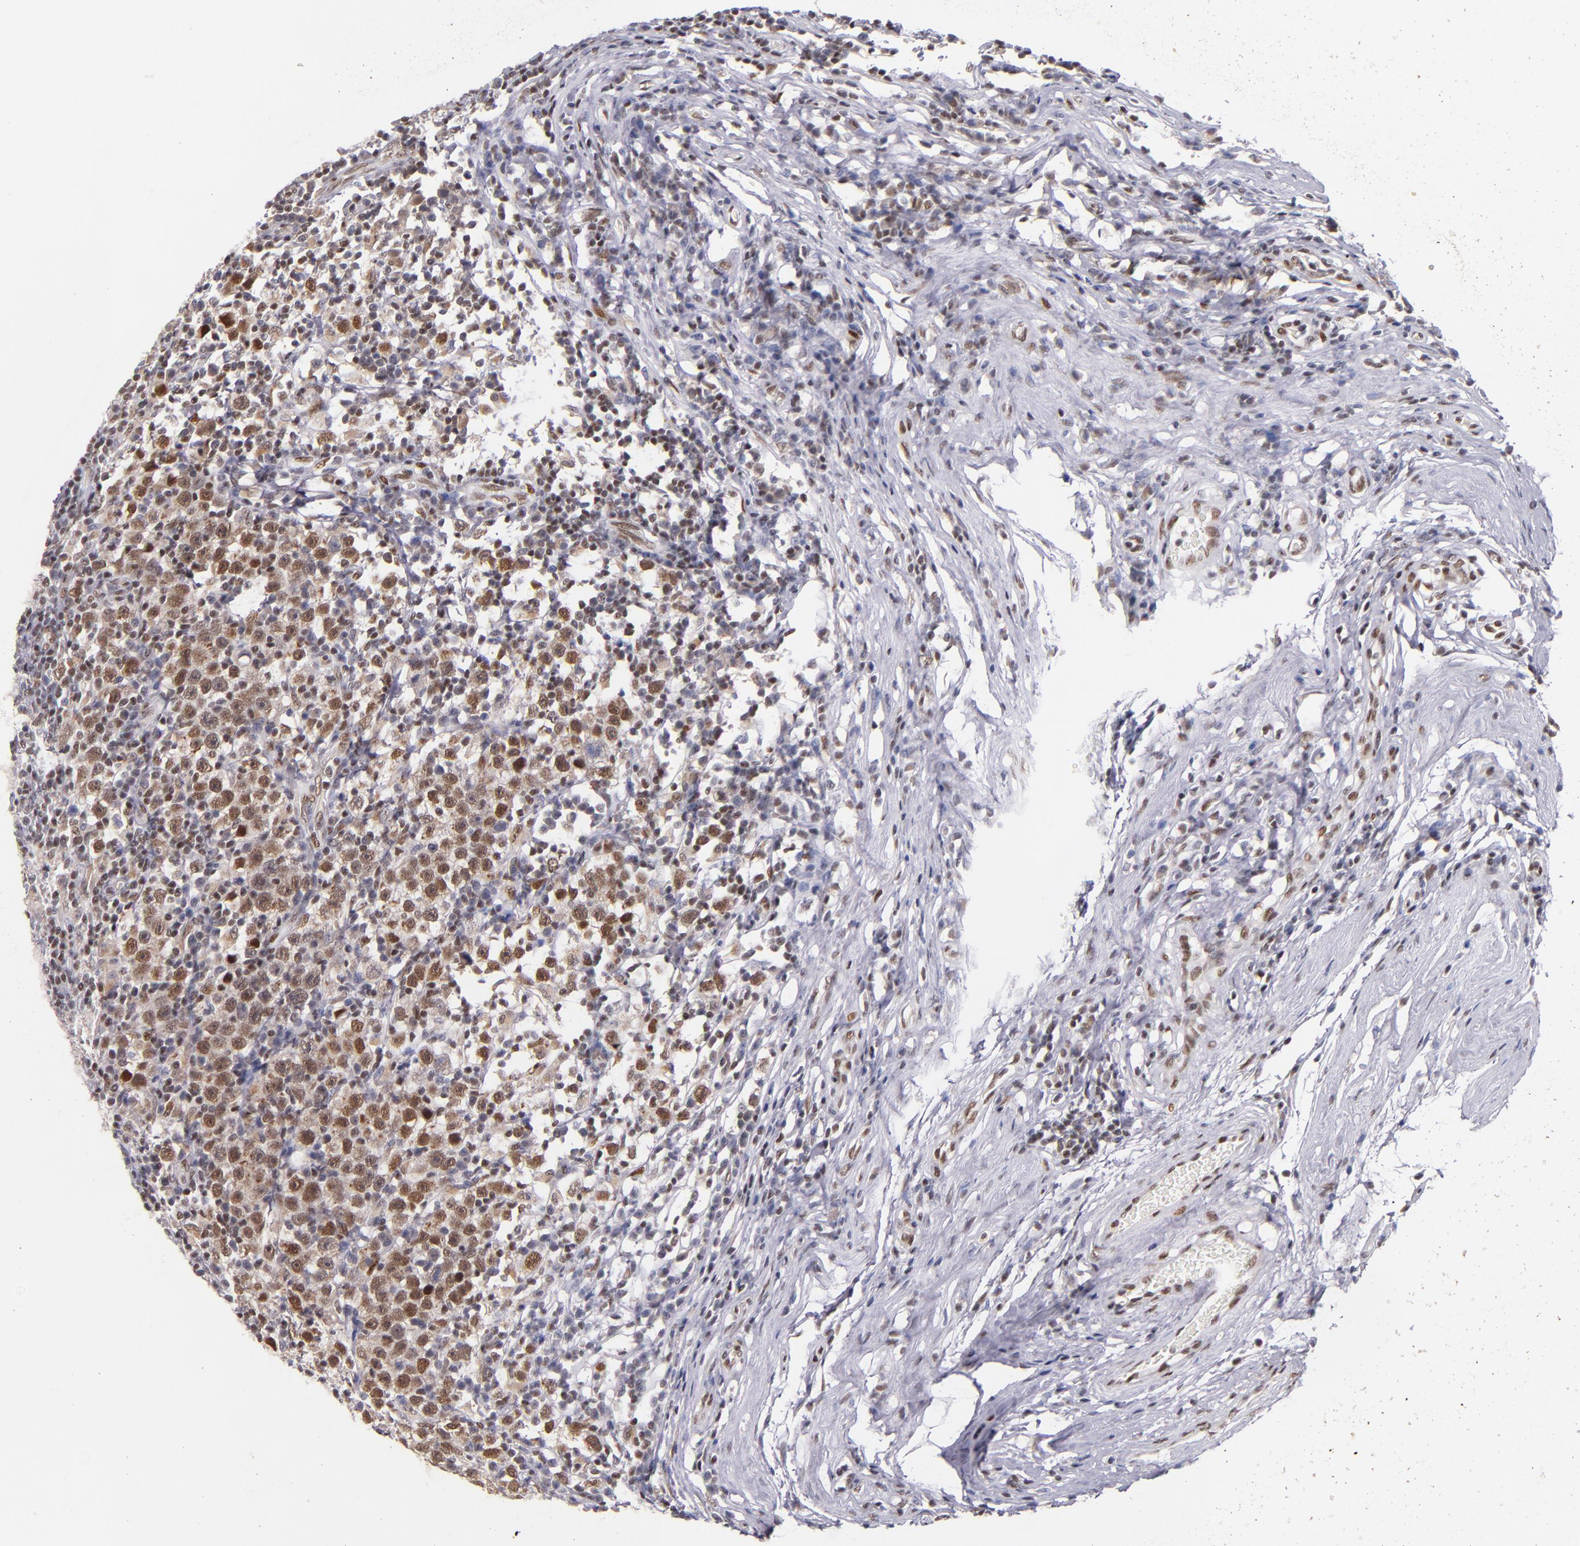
{"staining": {"intensity": "moderate", "quantity": "25%-75%", "location": "nuclear"}, "tissue": "testis cancer", "cell_type": "Tumor cells", "image_type": "cancer", "snomed": [{"axis": "morphology", "description": "Seminoma, NOS"}, {"axis": "topography", "description": "Testis"}], "caption": "Immunohistochemical staining of testis cancer demonstrates medium levels of moderate nuclear protein staining in about 25%-75% of tumor cells.", "gene": "SRF", "patient": {"sex": "male", "age": 43}}